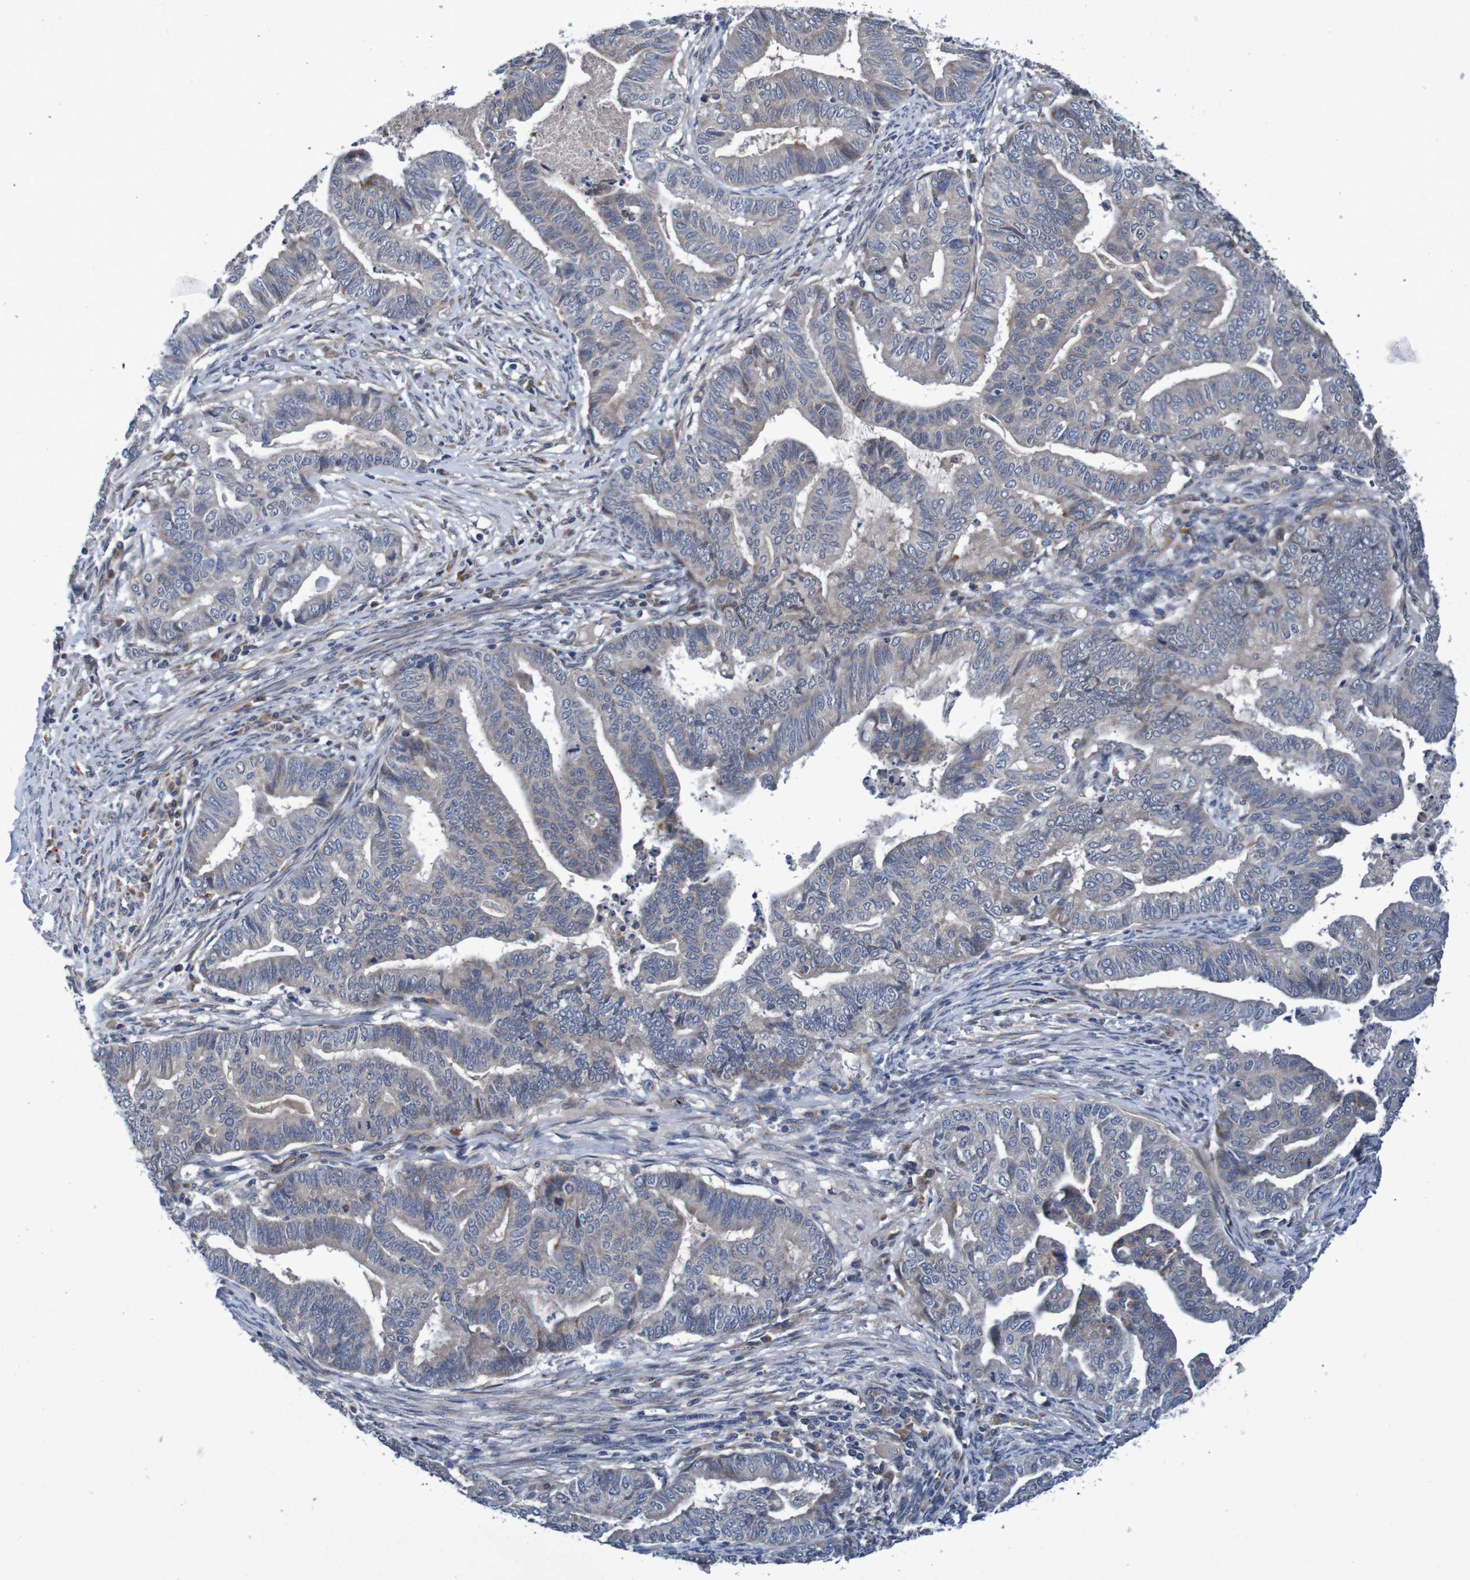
{"staining": {"intensity": "negative", "quantity": "none", "location": "none"}, "tissue": "endometrial cancer", "cell_type": "Tumor cells", "image_type": "cancer", "snomed": [{"axis": "morphology", "description": "Adenocarcinoma, NOS"}, {"axis": "topography", "description": "Endometrium"}], "caption": "Immunohistochemical staining of human adenocarcinoma (endometrial) exhibits no significant positivity in tumor cells.", "gene": "CPED1", "patient": {"sex": "female", "age": 79}}